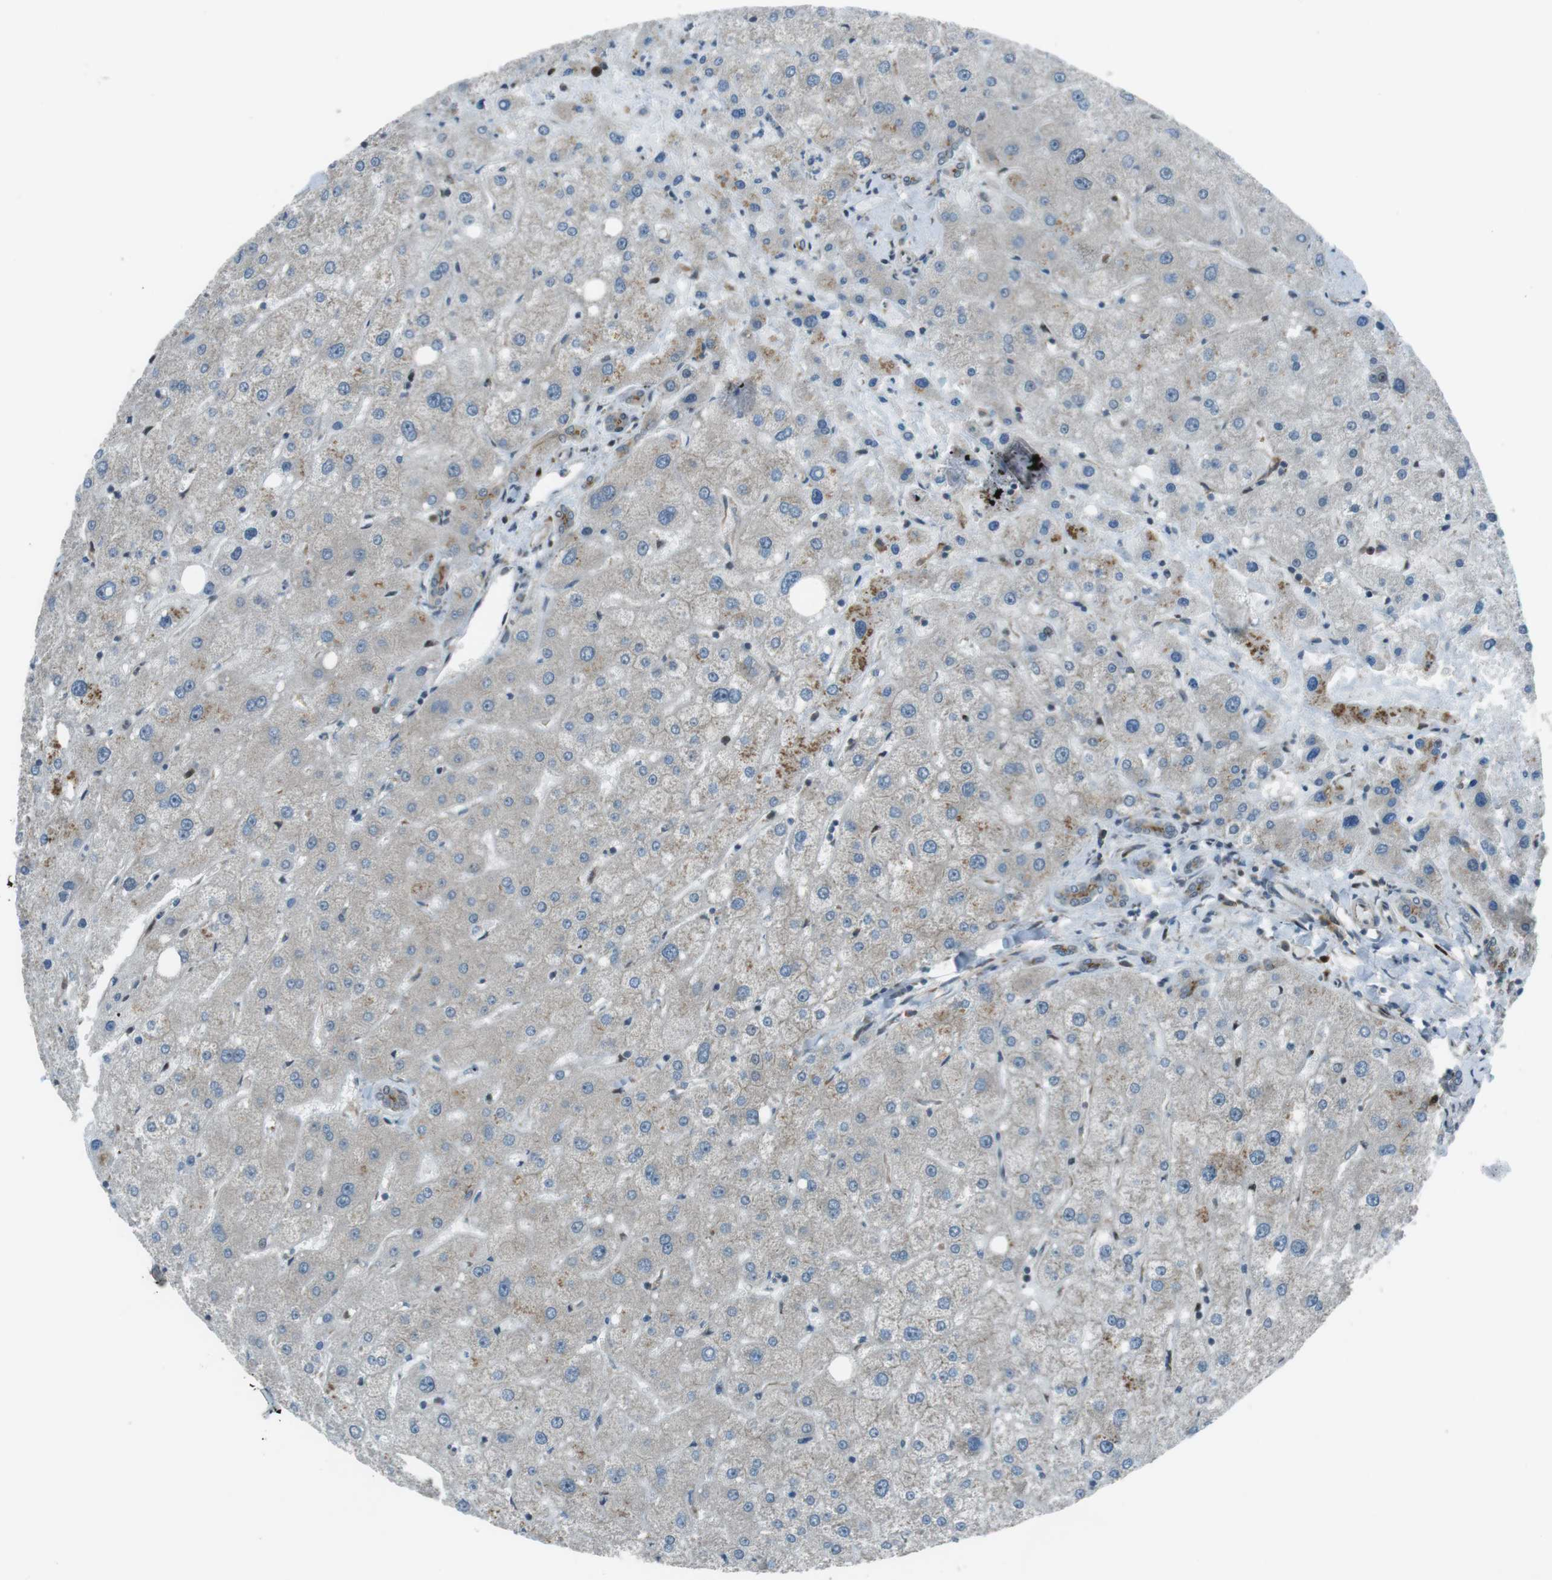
{"staining": {"intensity": "moderate", "quantity": ">75%", "location": "cytoplasmic/membranous"}, "tissue": "liver", "cell_type": "Cholangiocytes", "image_type": "normal", "snomed": [{"axis": "morphology", "description": "Normal tissue, NOS"}, {"axis": "topography", "description": "Liver"}], "caption": "Liver stained for a protein (brown) reveals moderate cytoplasmic/membranous positive staining in approximately >75% of cholangiocytes.", "gene": "ZNF330", "patient": {"sex": "male", "age": 73}}